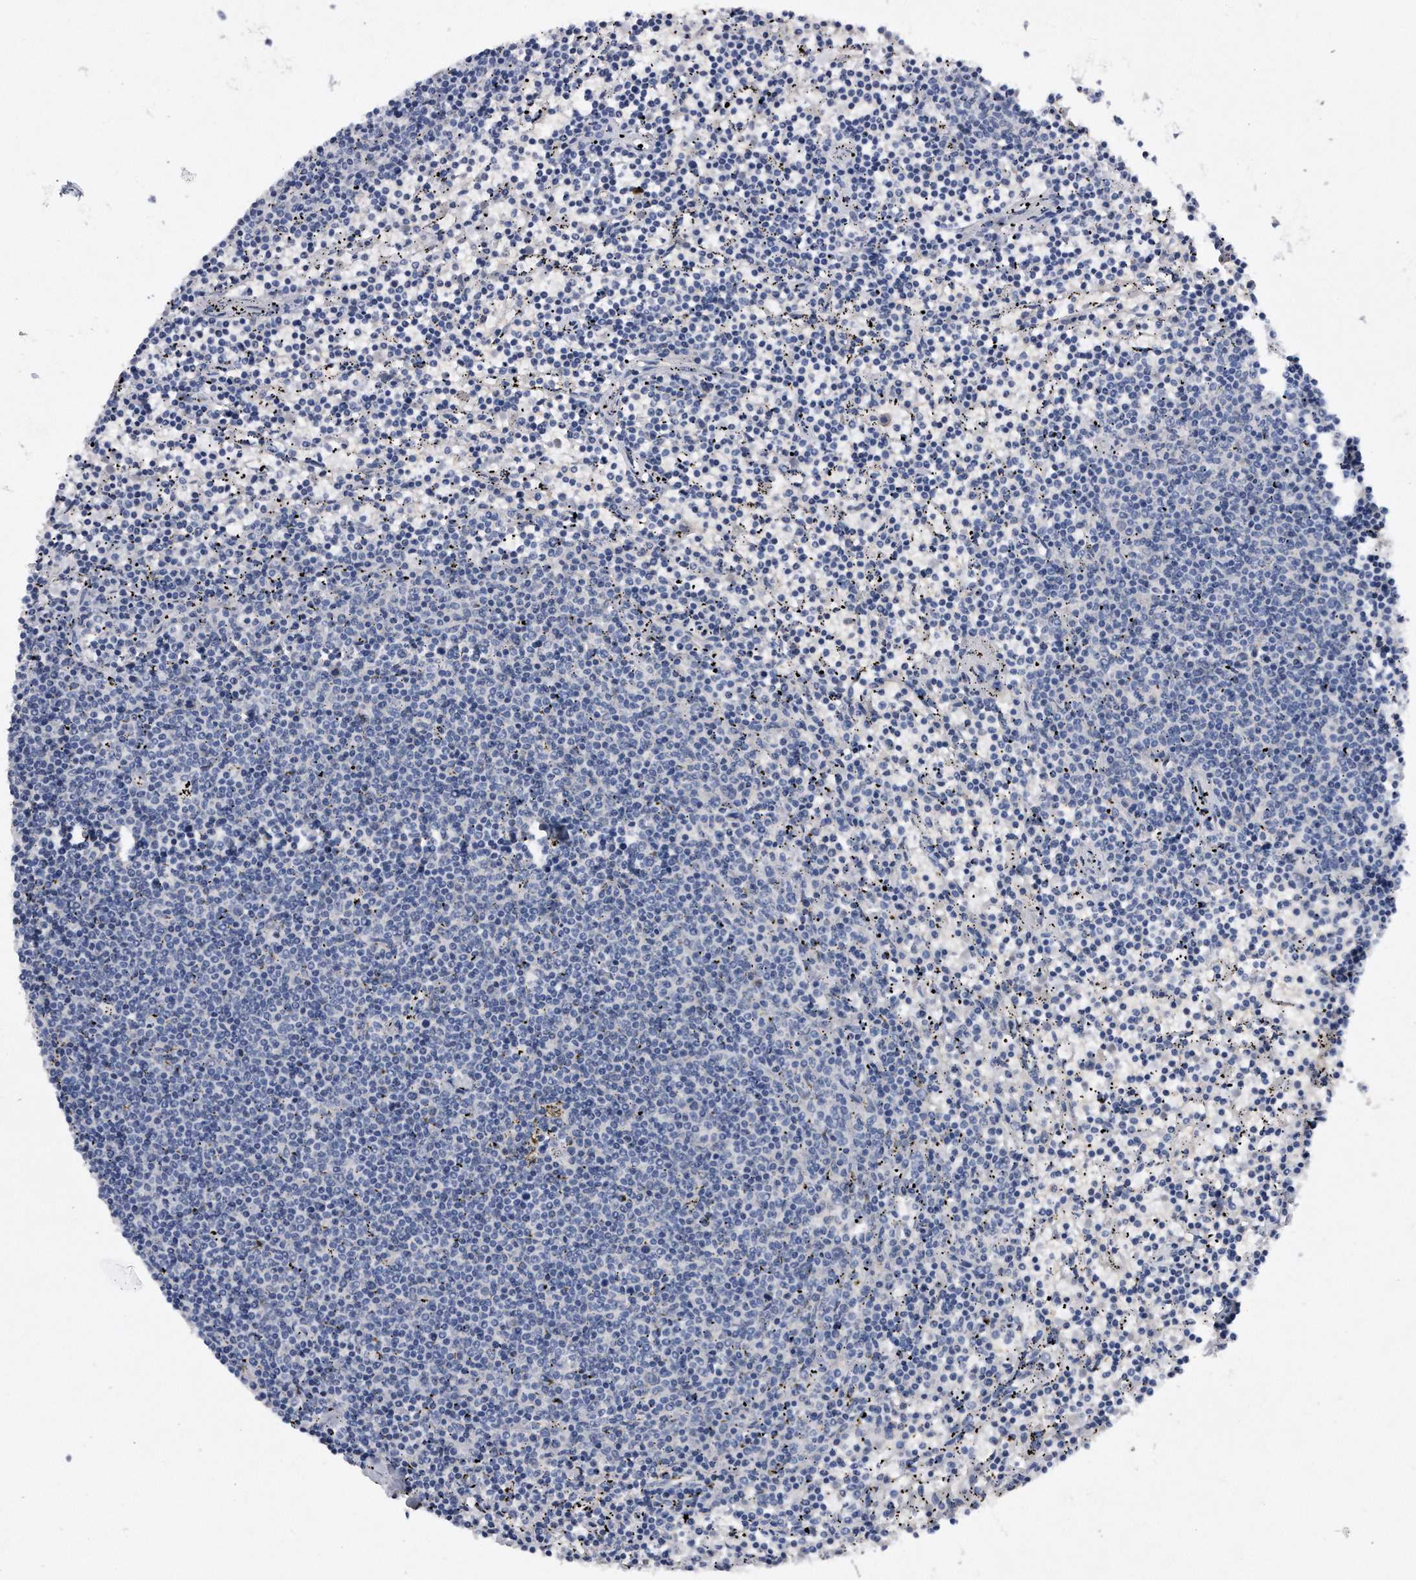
{"staining": {"intensity": "negative", "quantity": "none", "location": "none"}, "tissue": "lymphoma", "cell_type": "Tumor cells", "image_type": "cancer", "snomed": [{"axis": "morphology", "description": "Malignant lymphoma, non-Hodgkin's type, Low grade"}, {"axis": "topography", "description": "Spleen"}], "caption": "IHC photomicrograph of neoplastic tissue: lymphoma stained with DAB reveals no significant protein expression in tumor cells.", "gene": "ASNS", "patient": {"sex": "female", "age": 50}}